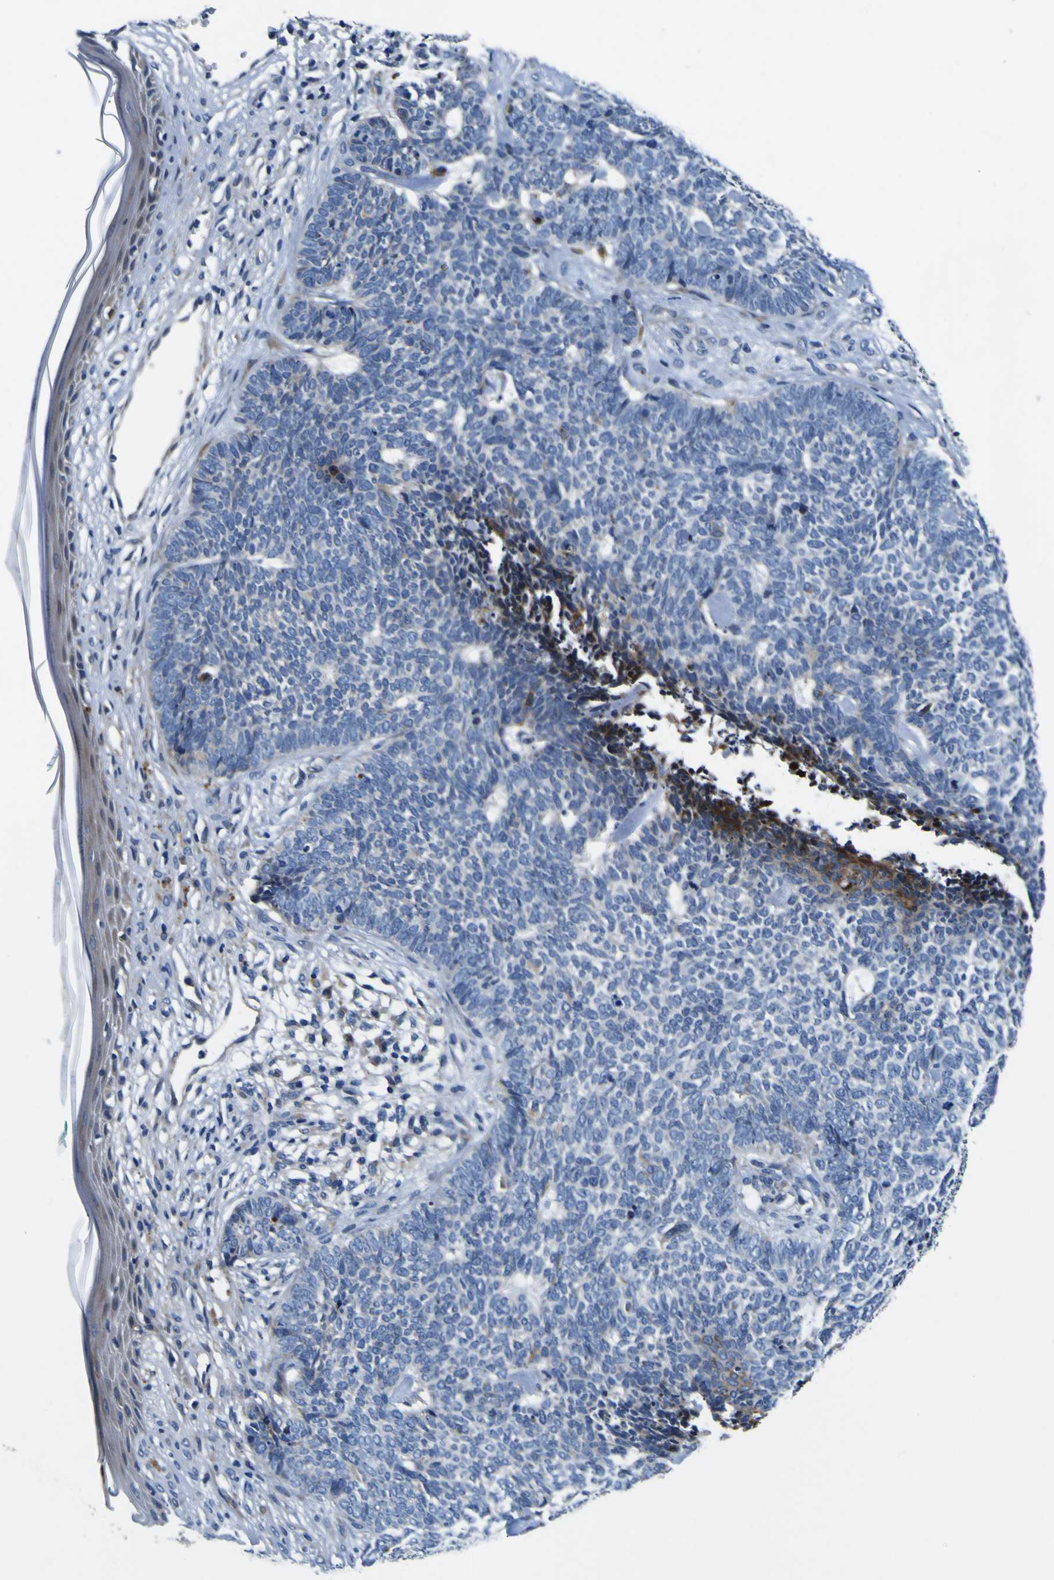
{"staining": {"intensity": "weak", "quantity": "<25%", "location": "cytoplasmic/membranous"}, "tissue": "skin cancer", "cell_type": "Tumor cells", "image_type": "cancer", "snomed": [{"axis": "morphology", "description": "Basal cell carcinoma"}, {"axis": "topography", "description": "Skin"}], "caption": "Histopathology image shows no significant protein positivity in tumor cells of skin basal cell carcinoma.", "gene": "AGAP3", "patient": {"sex": "female", "age": 84}}